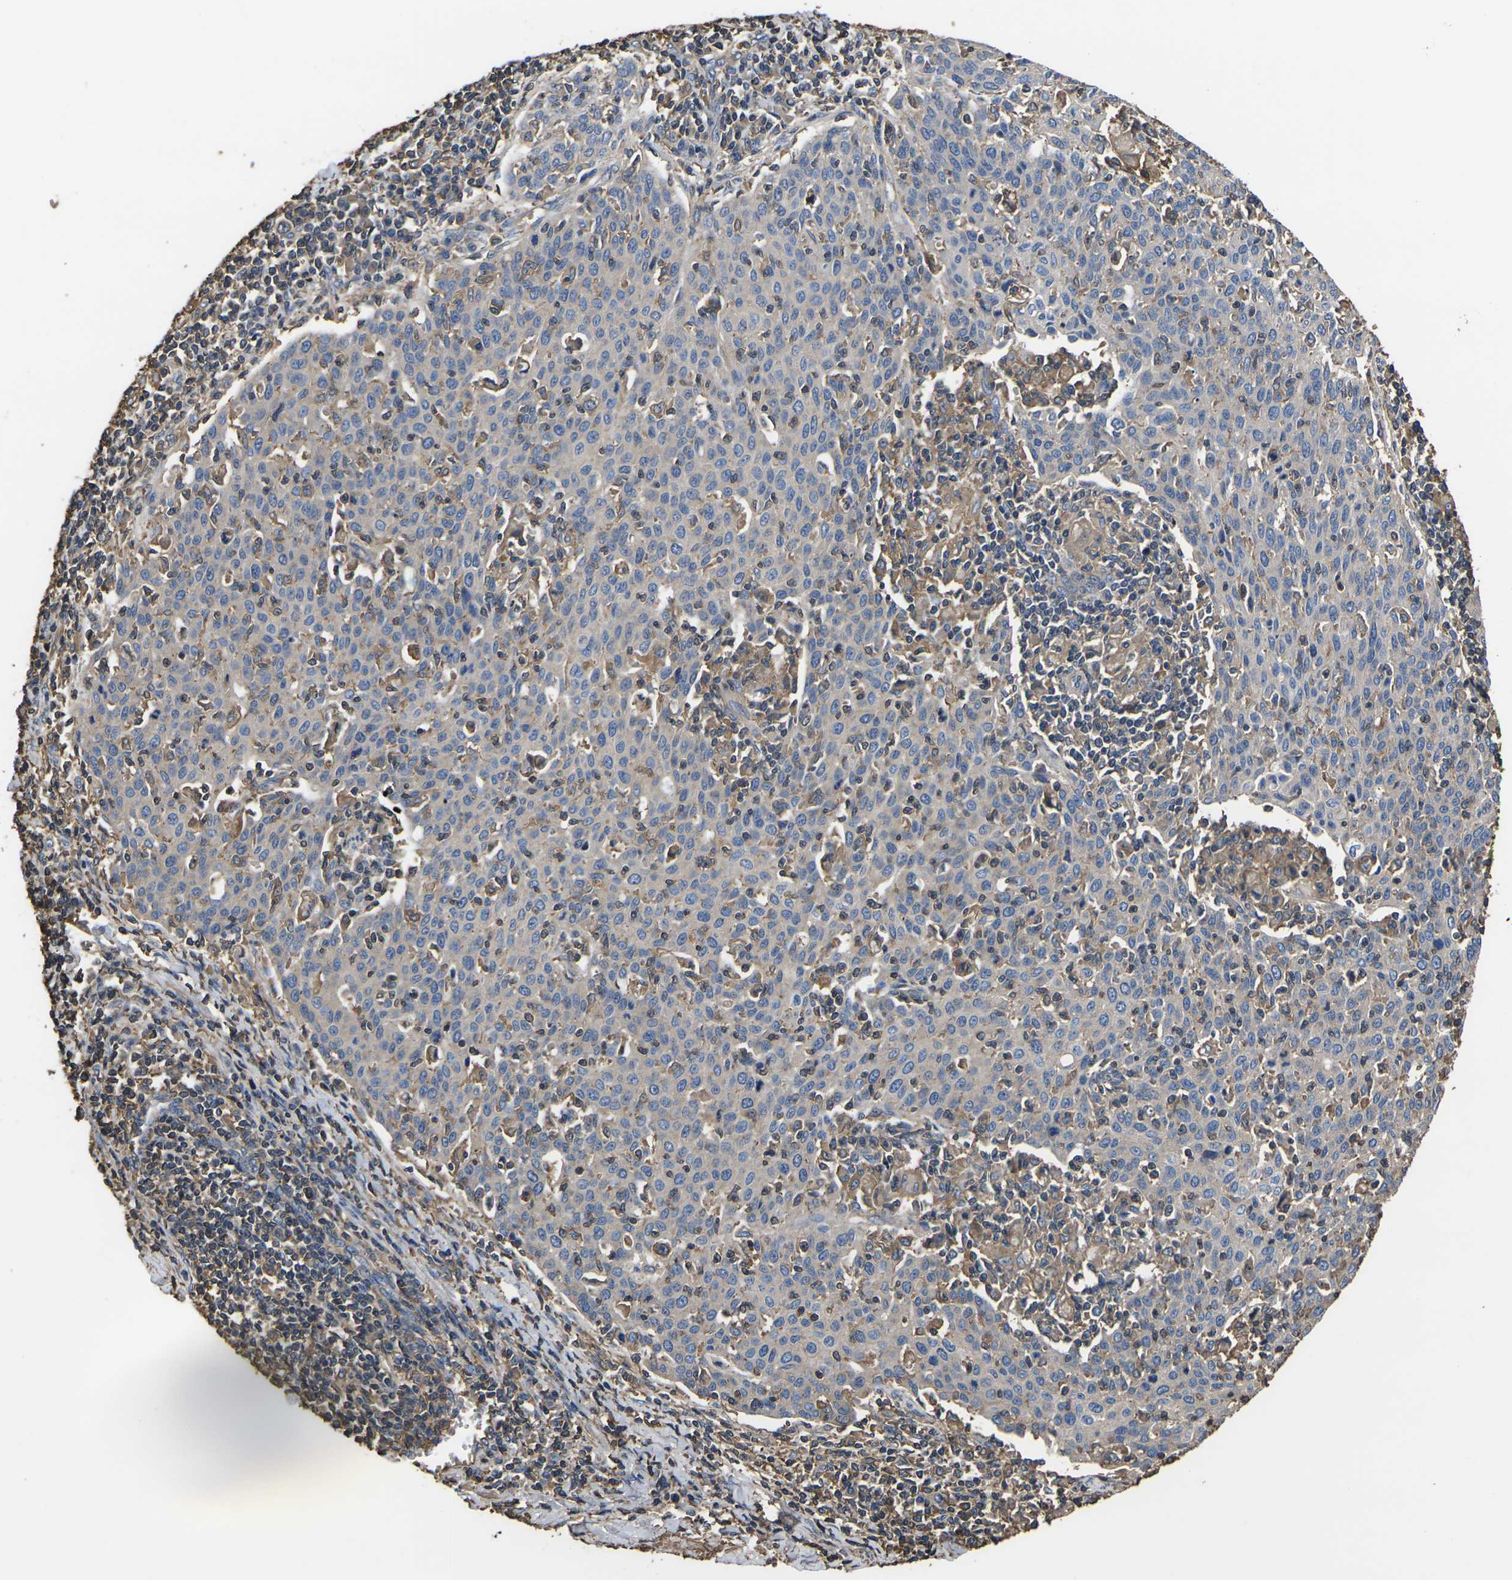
{"staining": {"intensity": "weak", "quantity": "<25%", "location": "cytoplasmic/membranous"}, "tissue": "cervical cancer", "cell_type": "Tumor cells", "image_type": "cancer", "snomed": [{"axis": "morphology", "description": "Squamous cell carcinoma, NOS"}, {"axis": "topography", "description": "Cervix"}], "caption": "Cervical squamous cell carcinoma was stained to show a protein in brown. There is no significant staining in tumor cells.", "gene": "HSPG2", "patient": {"sex": "female", "age": 38}}